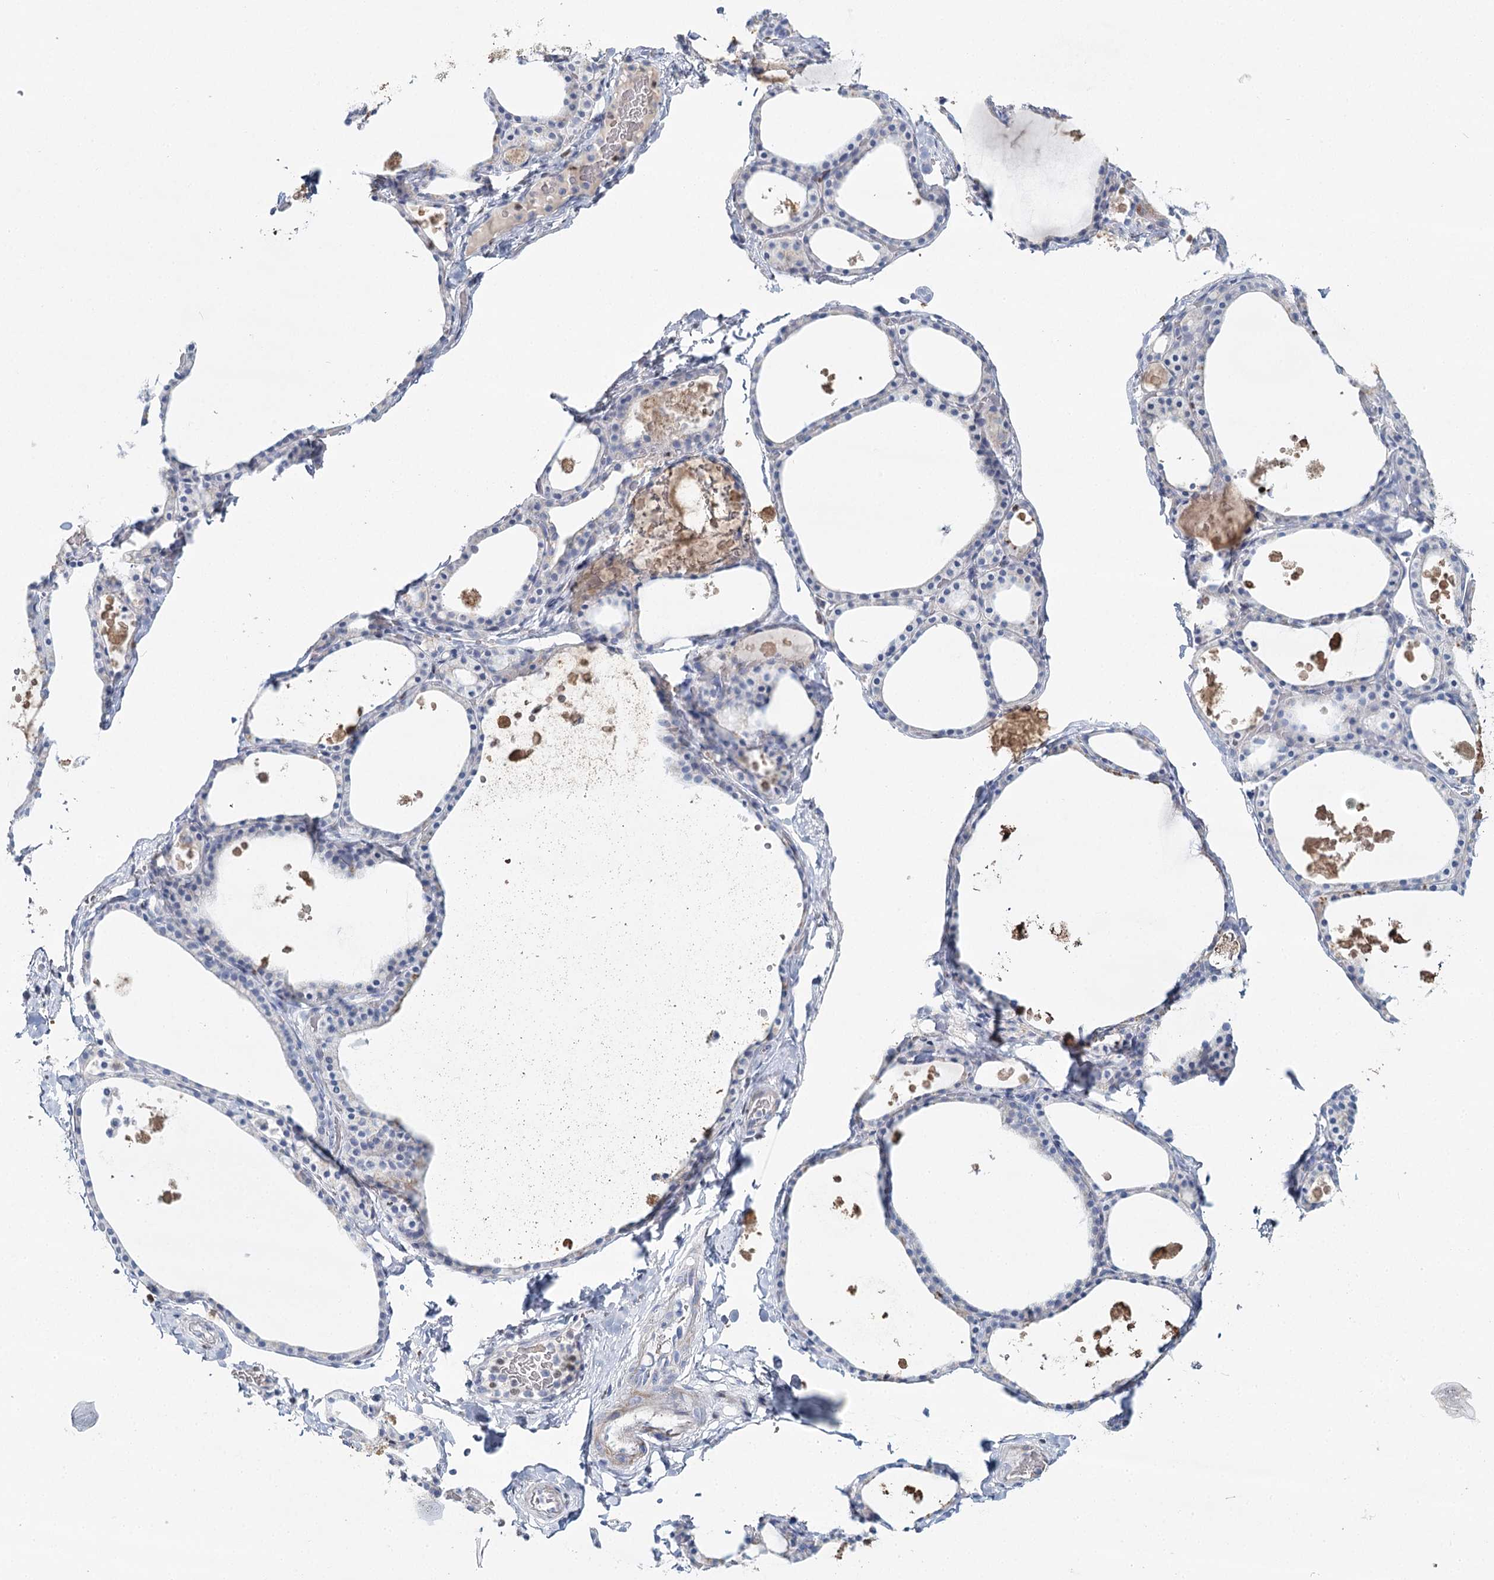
{"staining": {"intensity": "negative", "quantity": "none", "location": "none"}, "tissue": "thyroid gland", "cell_type": "Glandular cells", "image_type": "normal", "snomed": [{"axis": "morphology", "description": "Normal tissue, NOS"}, {"axis": "topography", "description": "Thyroid gland"}], "caption": "High magnification brightfield microscopy of normal thyroid gland stained with DAB (3,3'-diaminobenzidine) (brown) and counterstained with hematoxylin (blue): glandular cells show no significant staining.", "gene": "IGSF3", "patient": {"sex": "male", "age": 56}}